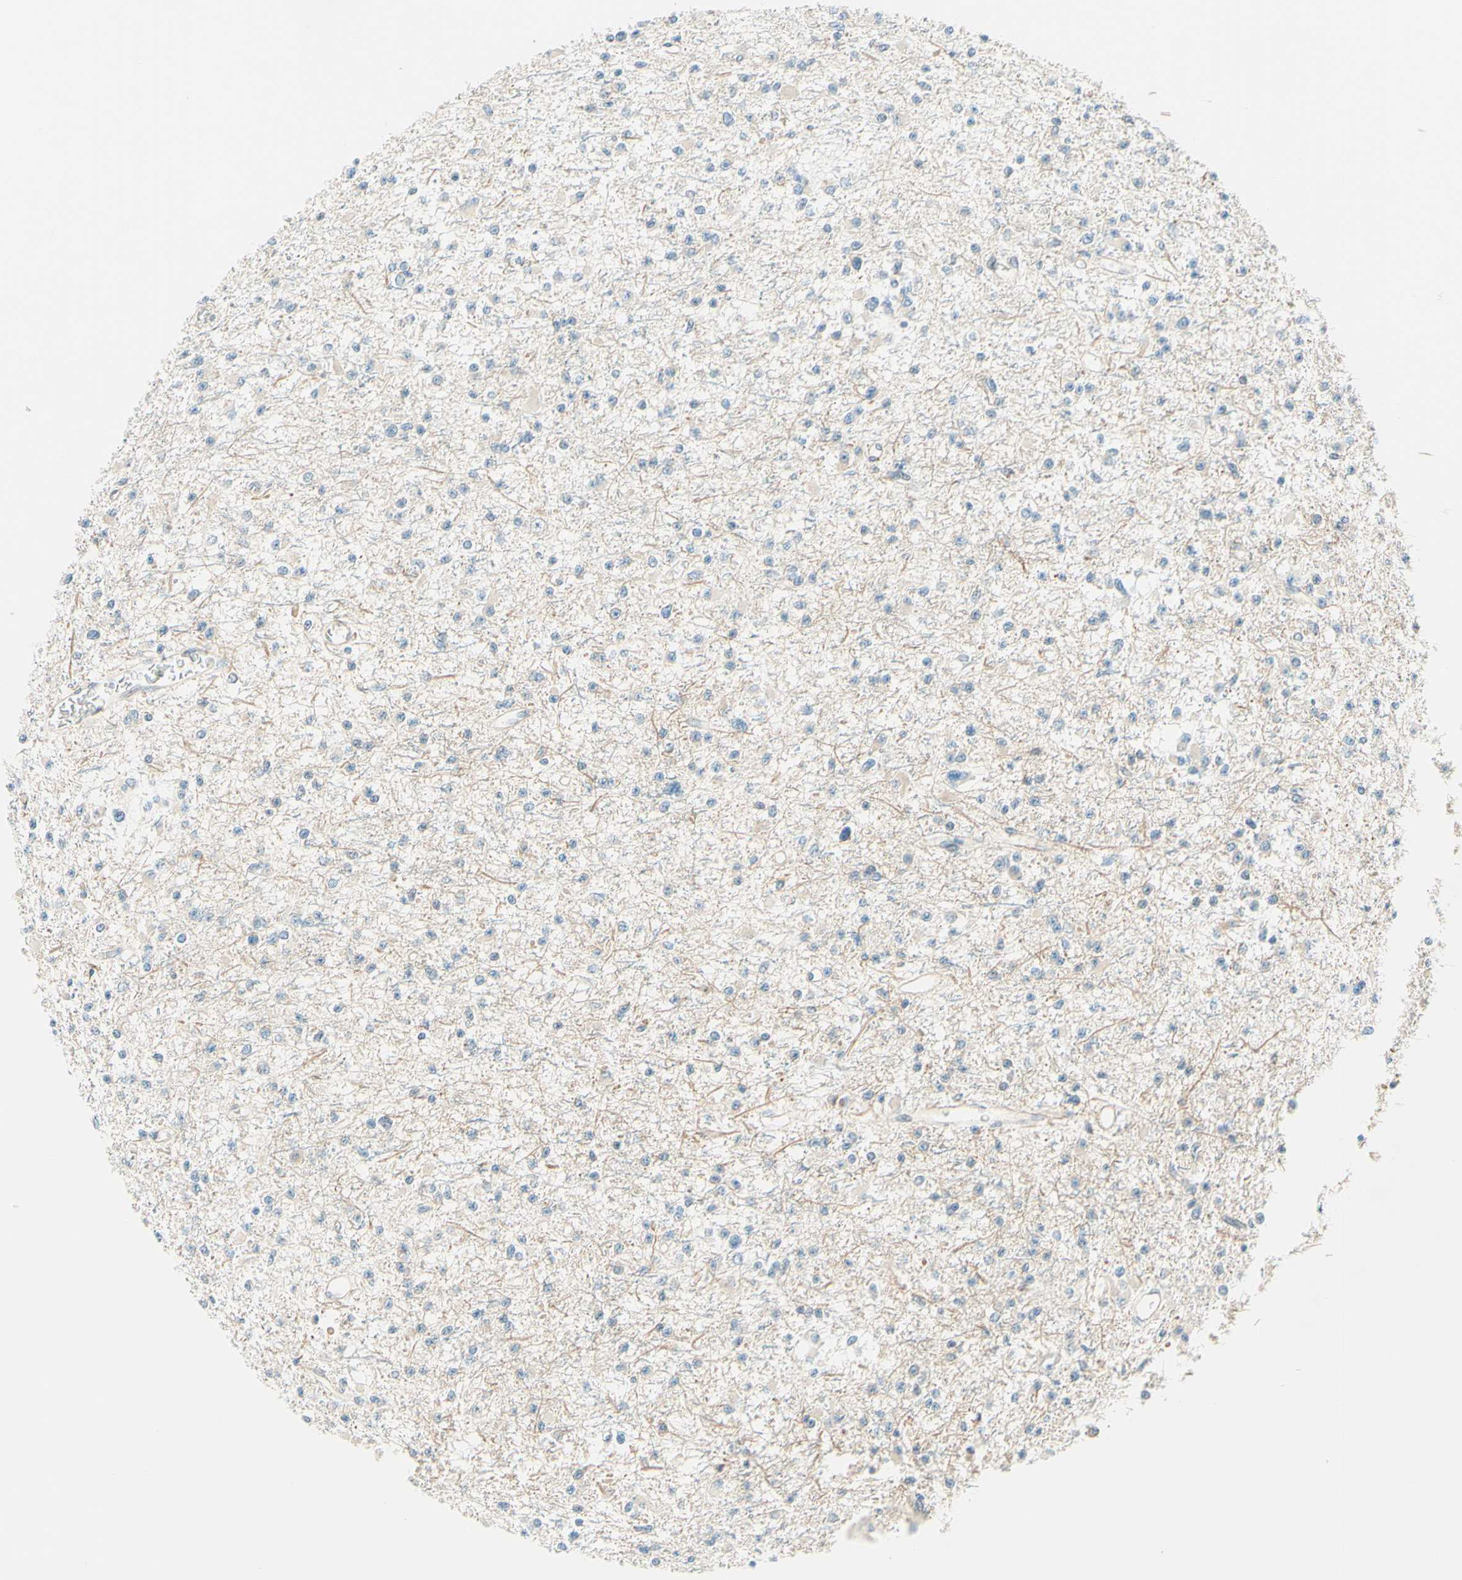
{"staining": {"intensity": "weak", "quantity": "<25%", "location": "cytoplasmic/membranous"}, "tissue": "glioma", "cell_type": "Tumor cells", "image_type": "cancer", "snomed": [{"axis": "morphology", "description": "Glioma, malignant, Low grade"}, {"axis": "topography", "description": "Brain"}], "caption": "A high-resolution photomicrograph shows immunohistochemistry (IHC) staining of glioma, which reveals no significant expression in tumor cells.", "gene": "TAOK2", "patient": {"sex": "female", "age": 22}}